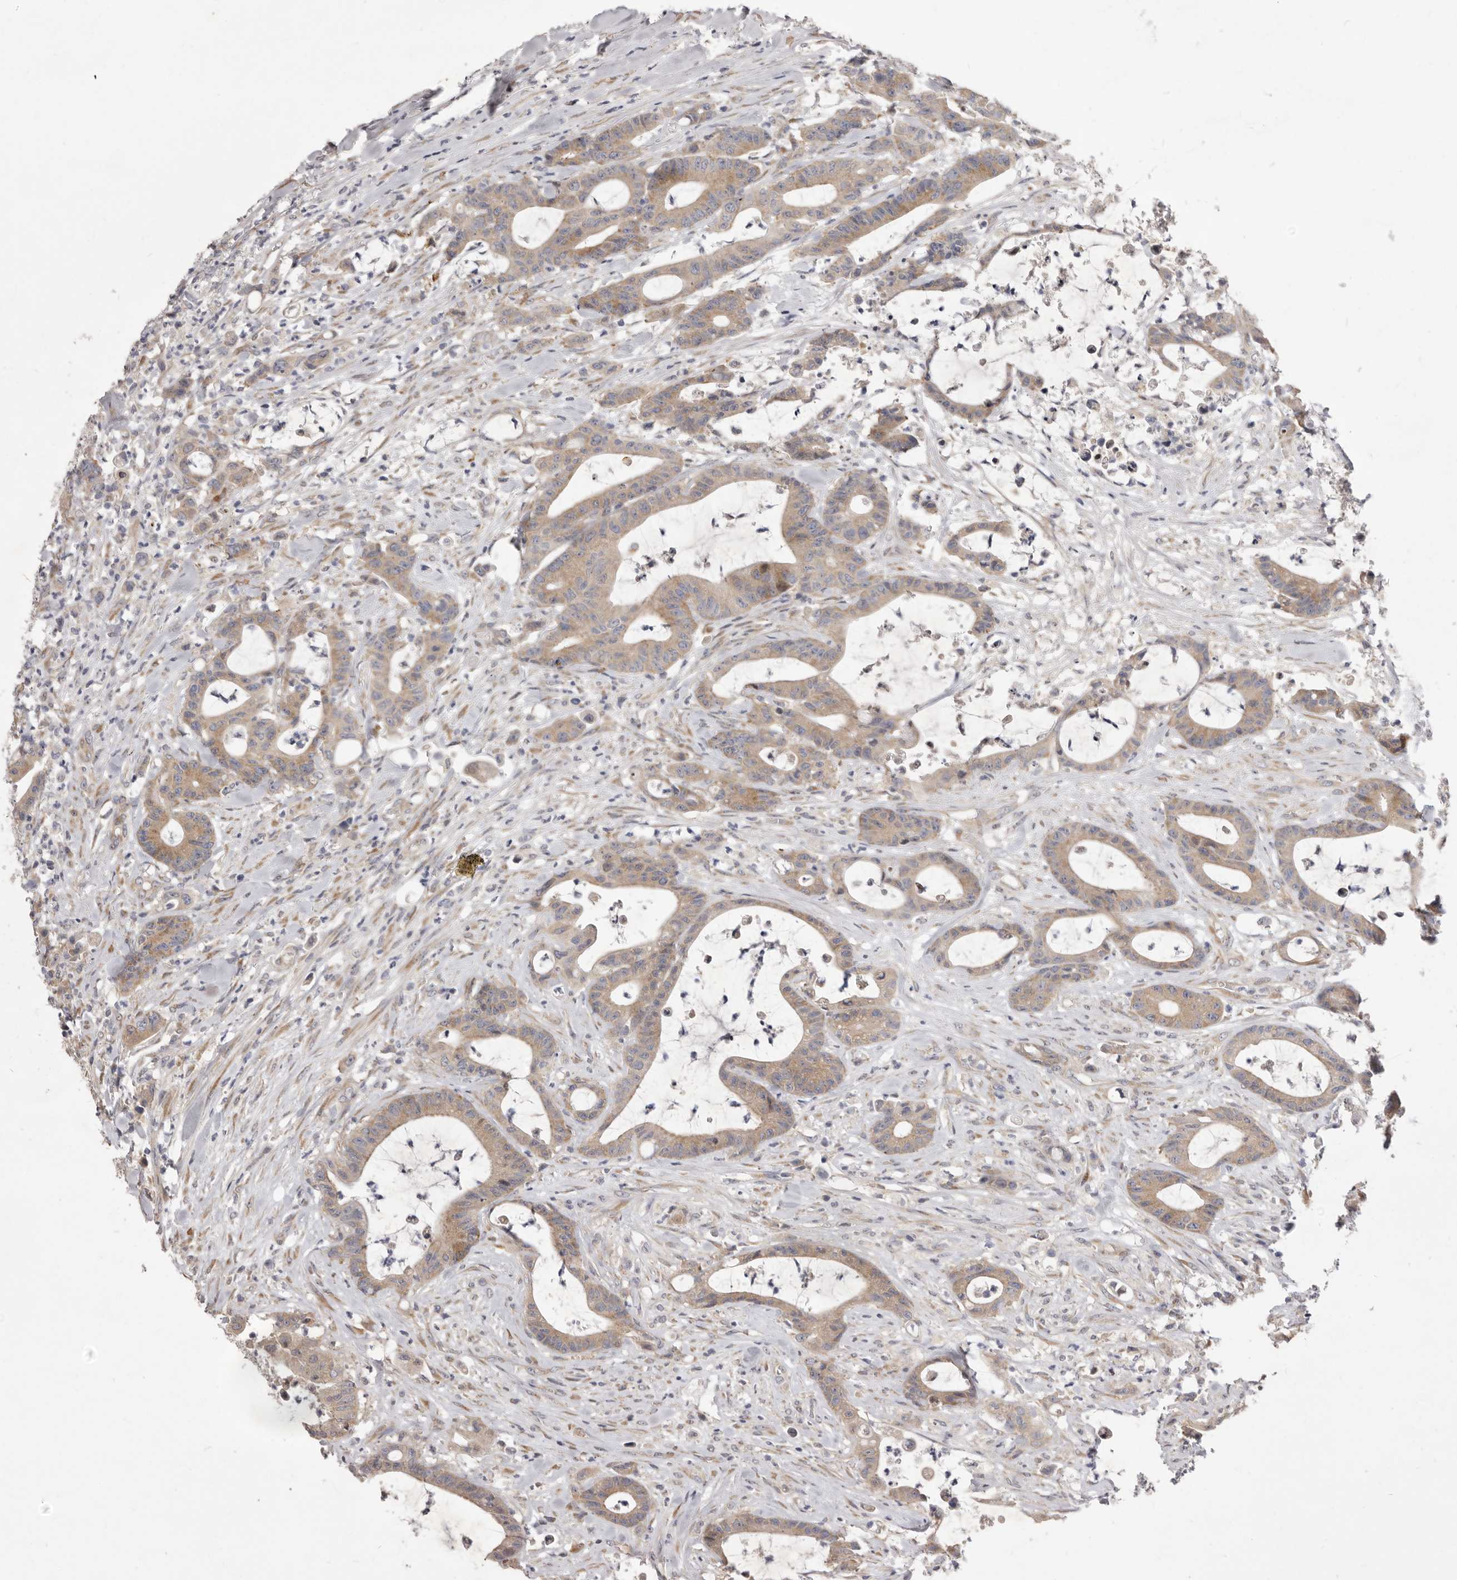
{"staining": {"intensity": "moderate", "quantity": ">75%", "location": "cytoplasmic/membranous"}, "tissue": "colorectal cancer", "cell_type": "Tumor cells", "image_type": "cancer", "snomed": [{"axis": "morphology", "description": "Adenocarcinoma, NOS"}, {"axis": "topography", "description": "Colon"}], "caption": "Brown immunohistochemical staining in colorectal cancer shows moderate cytoplasmic/membranous positivity in about >75% of tumor cells. The protein is stained brown, and the nuclei are stained in blue (DAB IHC with brightfield microscopy, high magnification).", "gene": "TBC1D8B", "patient": {"sex": "female", "age": 84}}